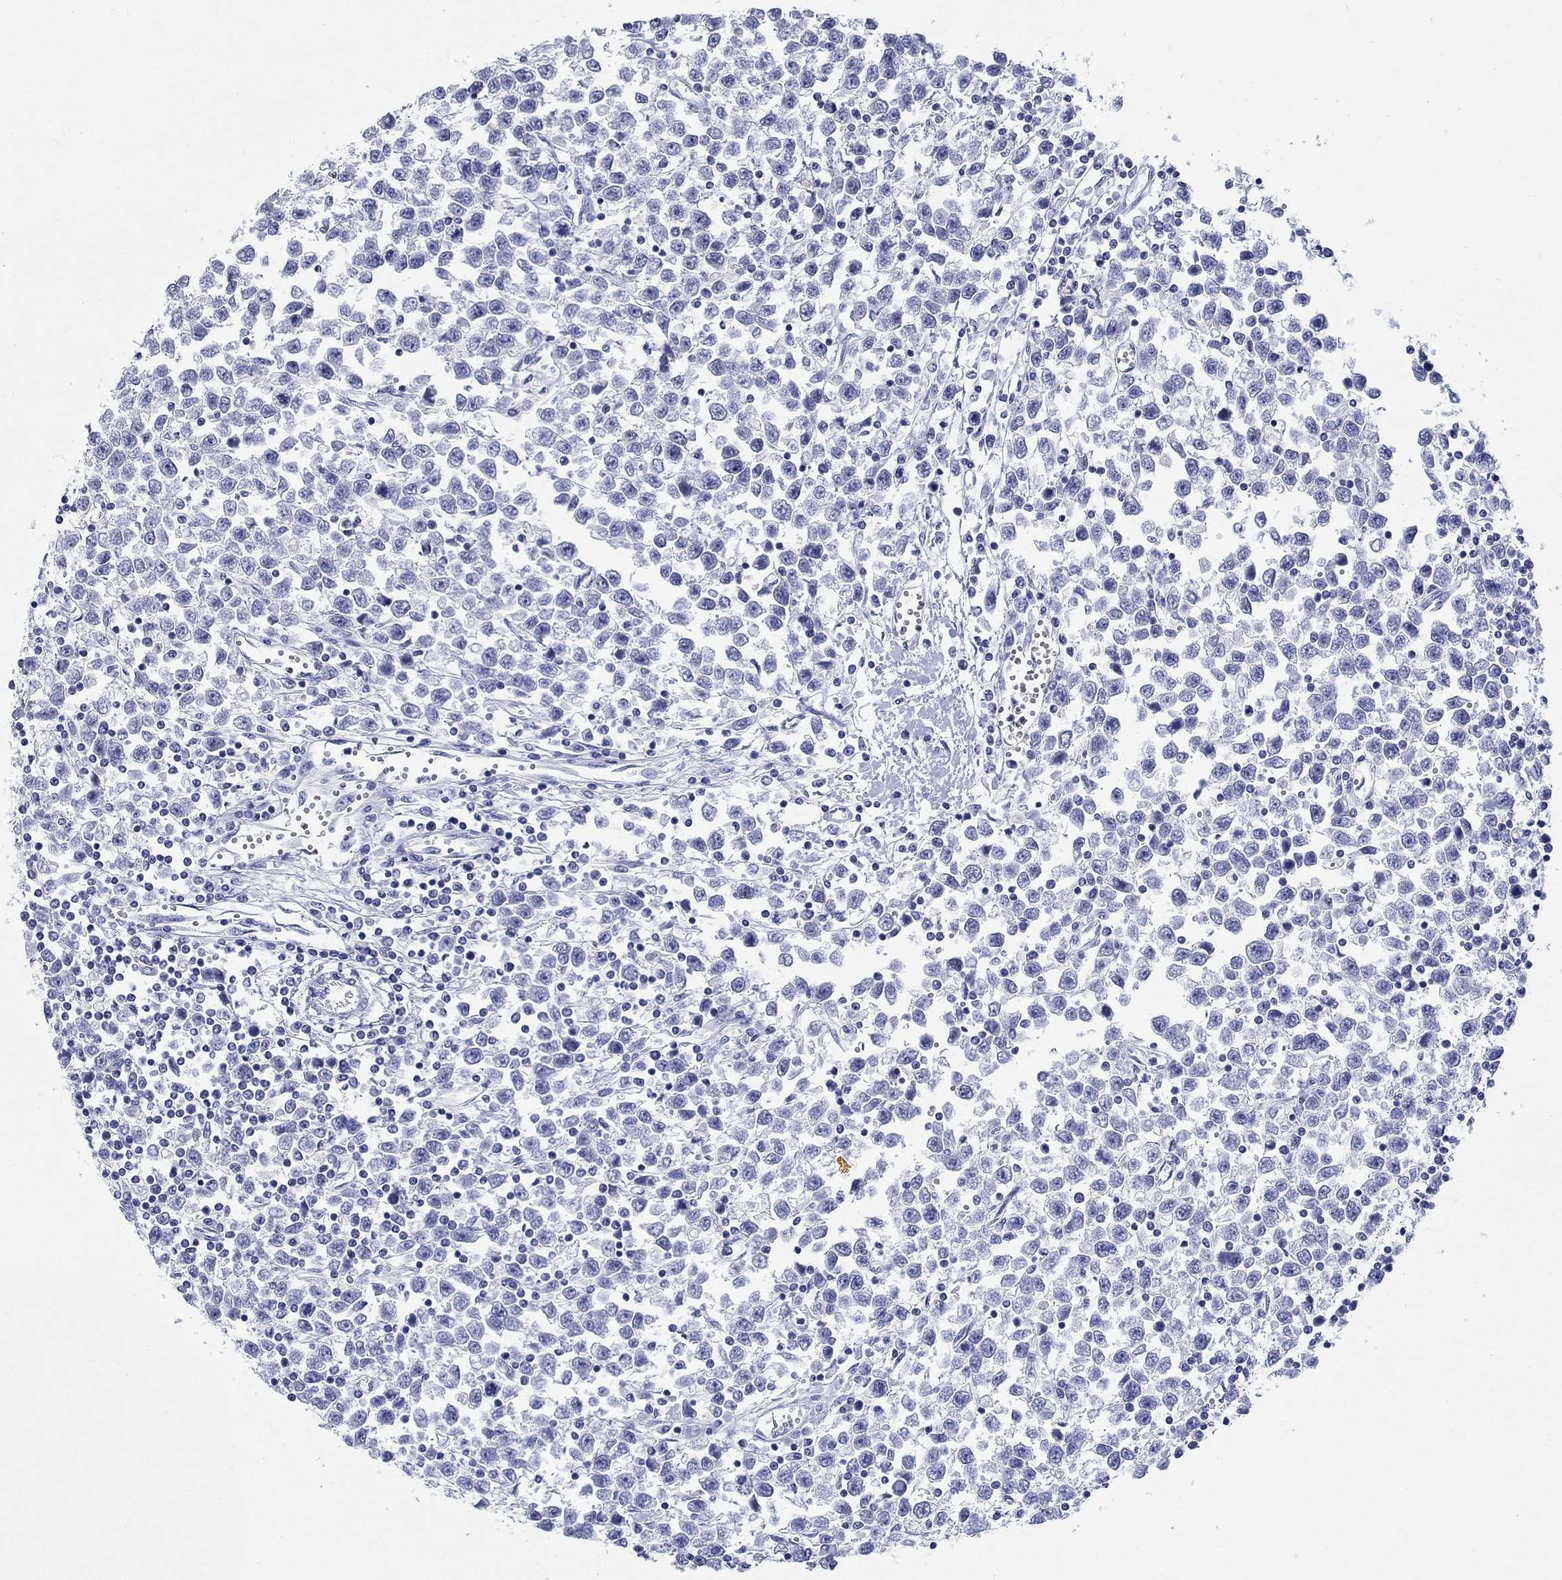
{"staining": {"intensity": "negative", "quantity": "none", "location": "none"}, "tissue": "testis cancer", "cell_type": "Tumor cells", "image_type": "cancer", "snomed": [{"axis": "morphology", "description": "Seminoma, NOS"}, {"axis": "topography", "description": "Testis"}], "caption": "Immunohistochemical staining of human seminoma (testis) shows no significant expression in tumor cells. (Stains: DAB IHC with hematoxylin counter stain, Microscopy: brightfield microscopy at high magnification).", "gene": "LAMP5", "patient": {"sex": "male", "age": 34}}